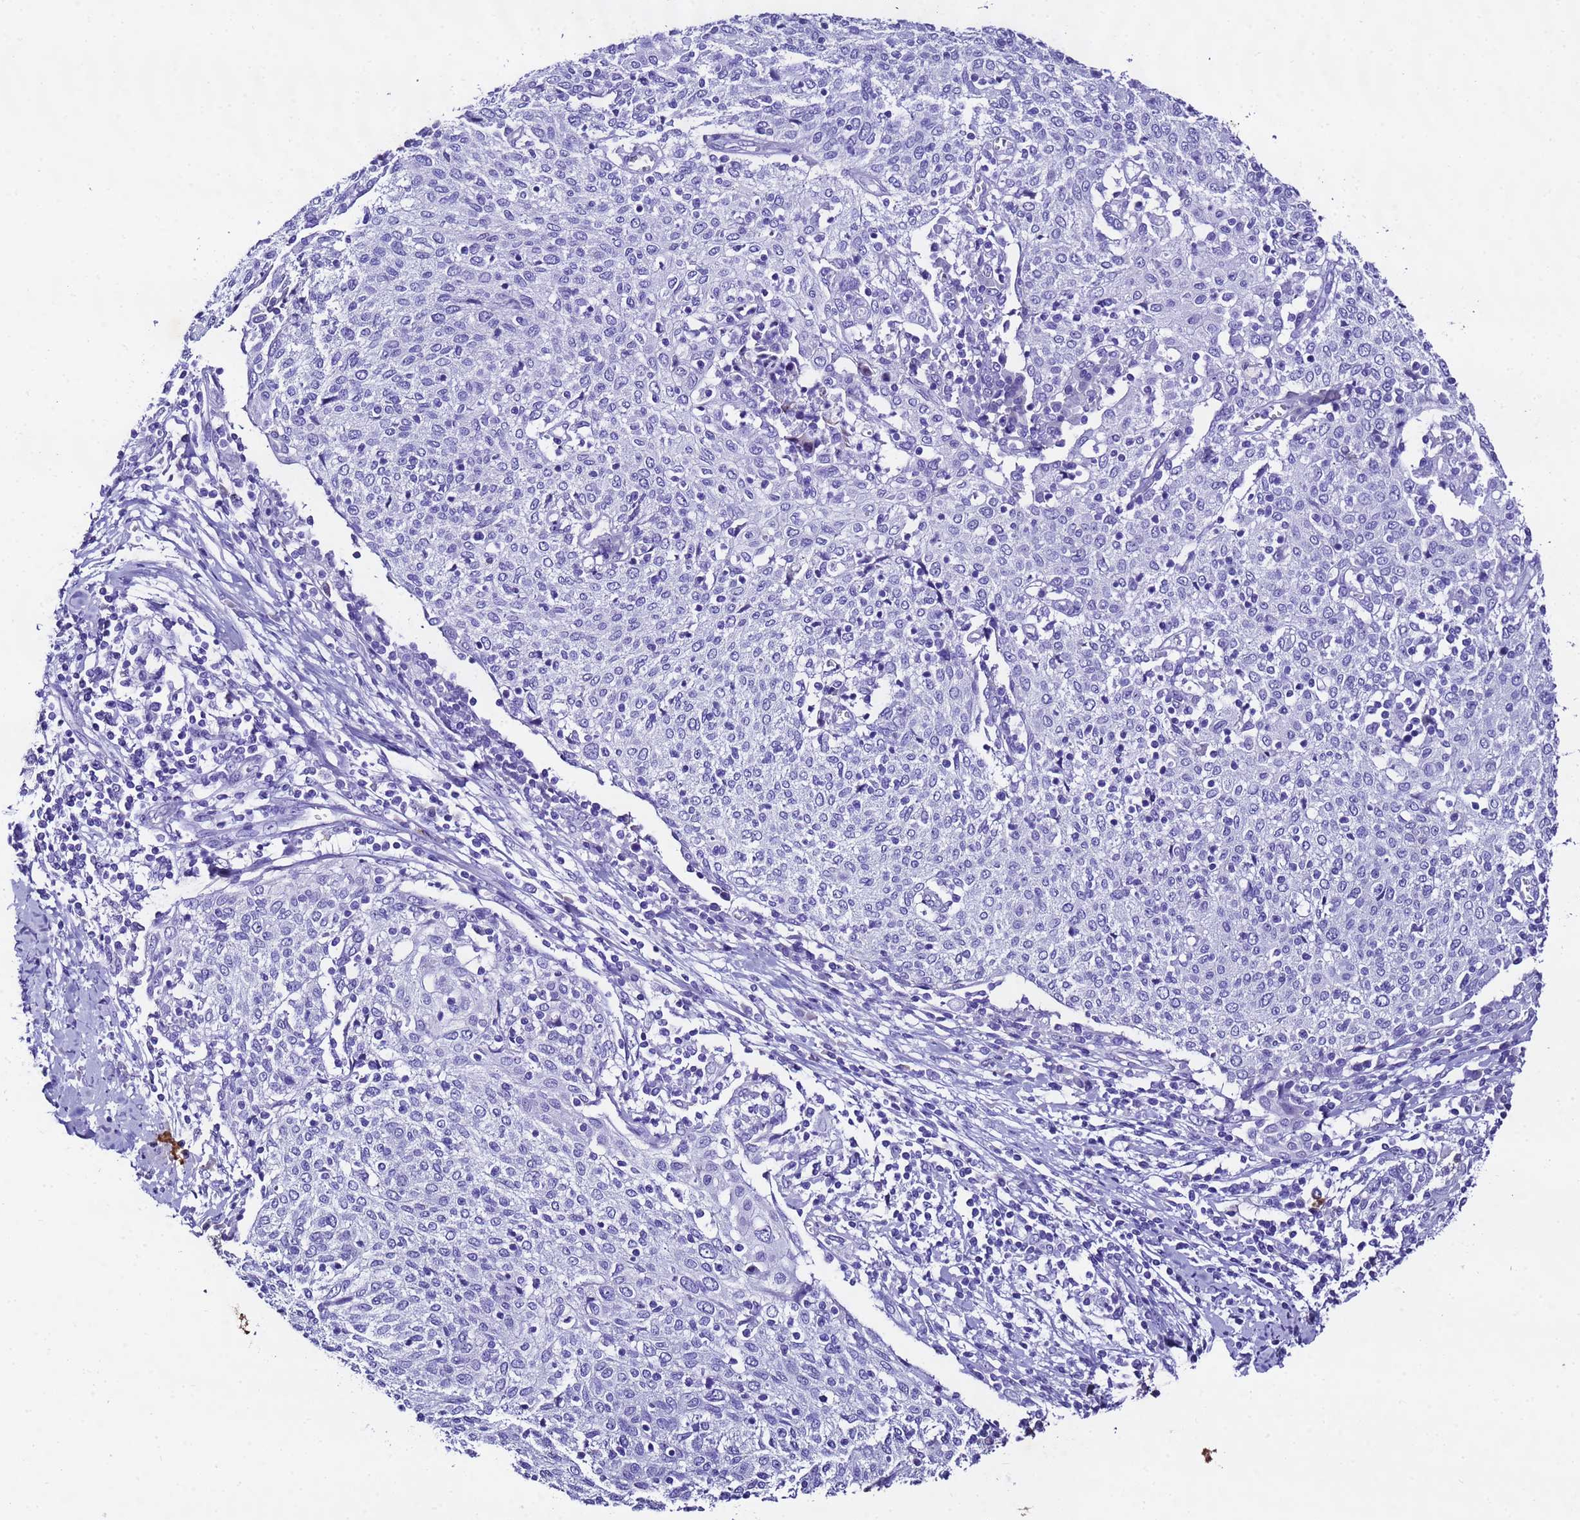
{"staining": {"intensity": "negative", "quantity": "none", "location": "none"}, "tissue": "cervical cancer", "cell_type": "Tumor cells", "image_type": "cancer", "snomed": [{"axis": "morphology", "description": "Squamous cell carcinoma, NOS"}, {"axis": "topography", "description": "Cervix"}], "caption": "IHC micrograph of cervical squamous cell carcinoma stained for a protein (brown), which exhibits no positivity in tumor cells.", "gene": "UGT2B10", "patient": {"sex": "female", "age": 52}}